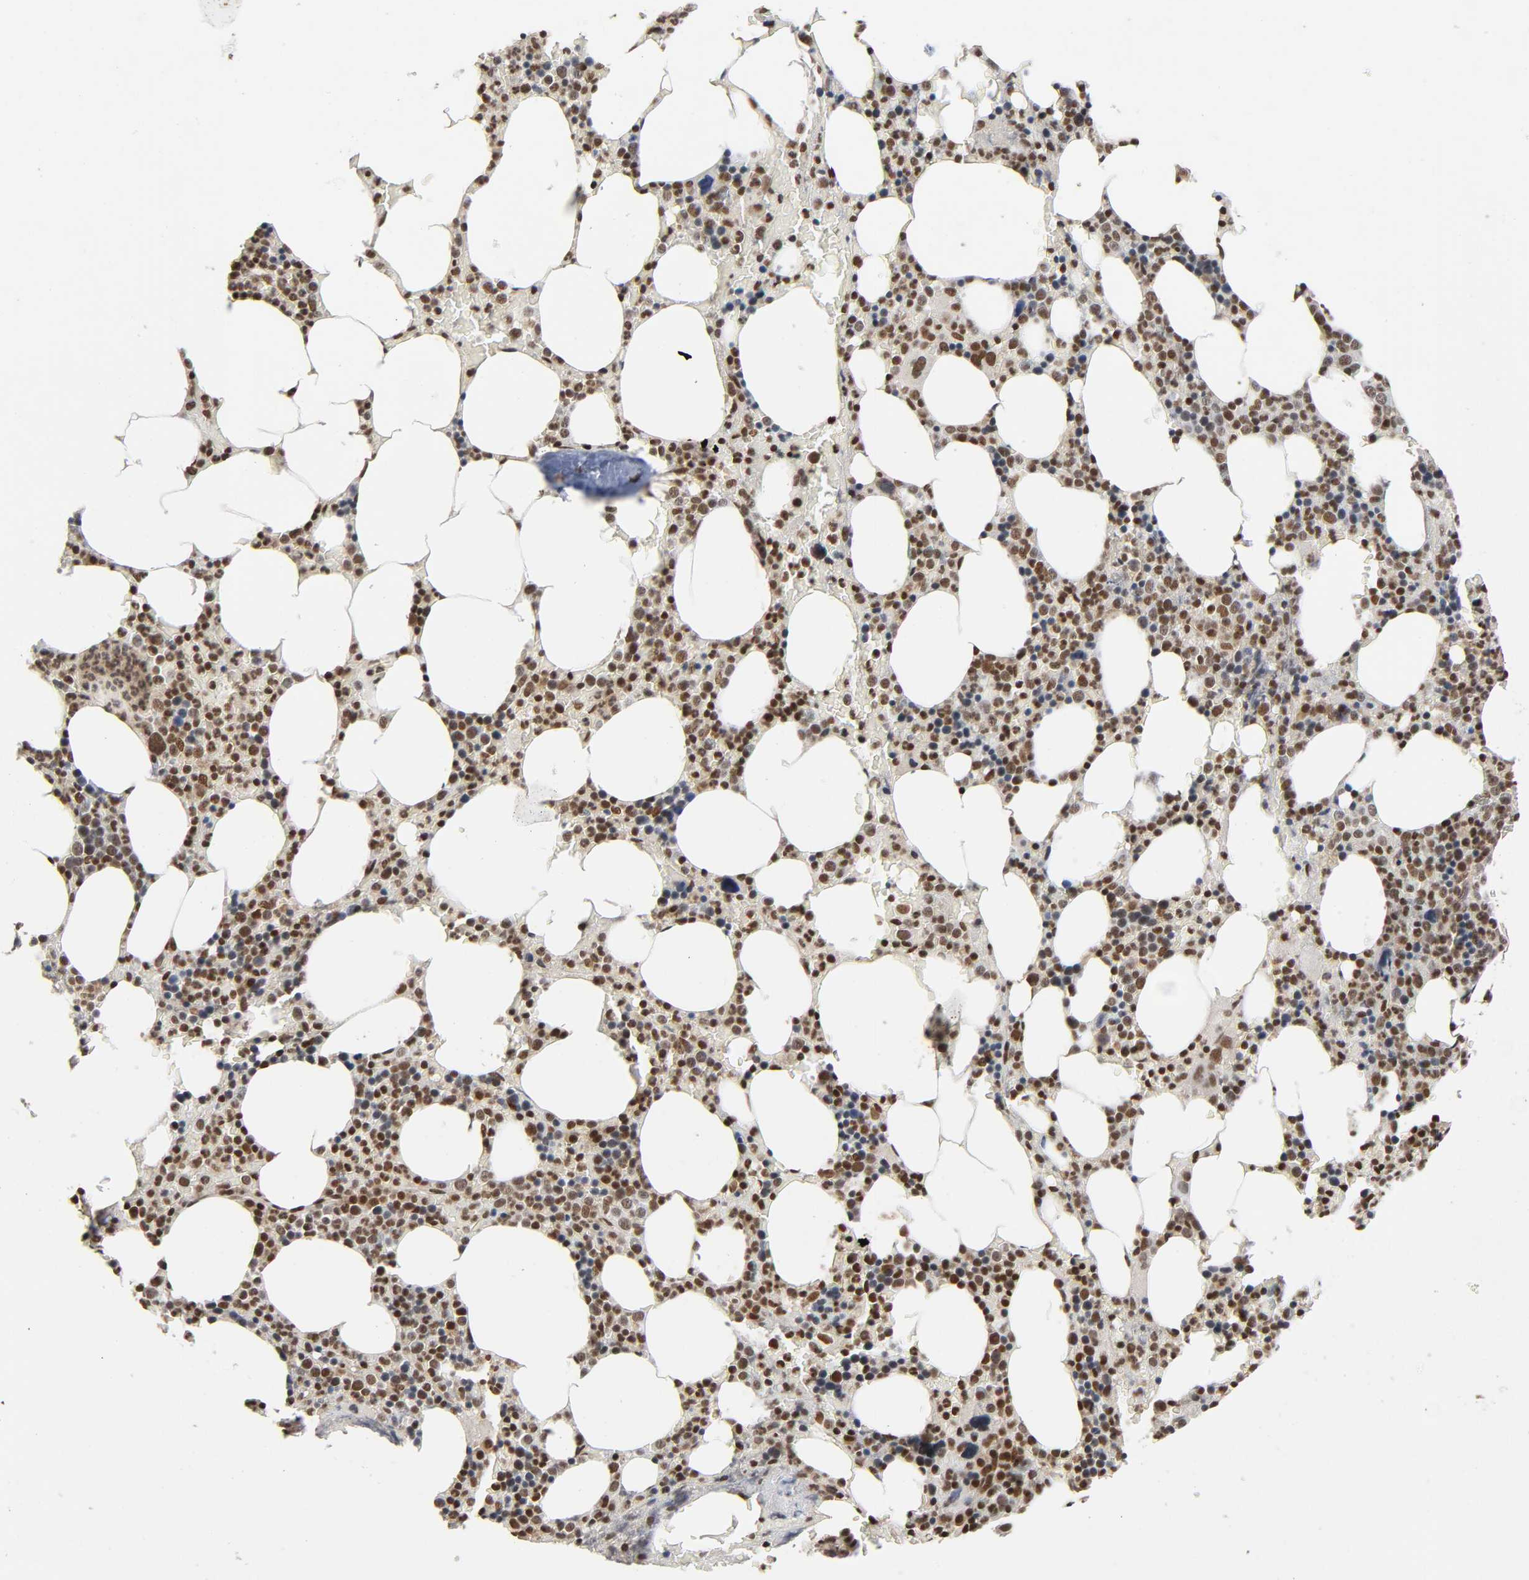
{"staining": {"intensity": "strong", "quantity": ">75%", "location": "nuclear"}, "tissue": "bone marrow", "cell_type": "Hematopoietic cells", "image_type": "normal", "snomed": [{"axis": "morphology", "description": "Normal tissue, NOS"}, {"axis": "topography", "description": "Bone marrow"}], "caption": "IHC (DAB) staining of normal human bone marrow shows strong nuclear protein staining in approximately >75% of hematopoietic cells.", "gene": "ZNF384", "patient": {"sex": "female", "age": 66}}